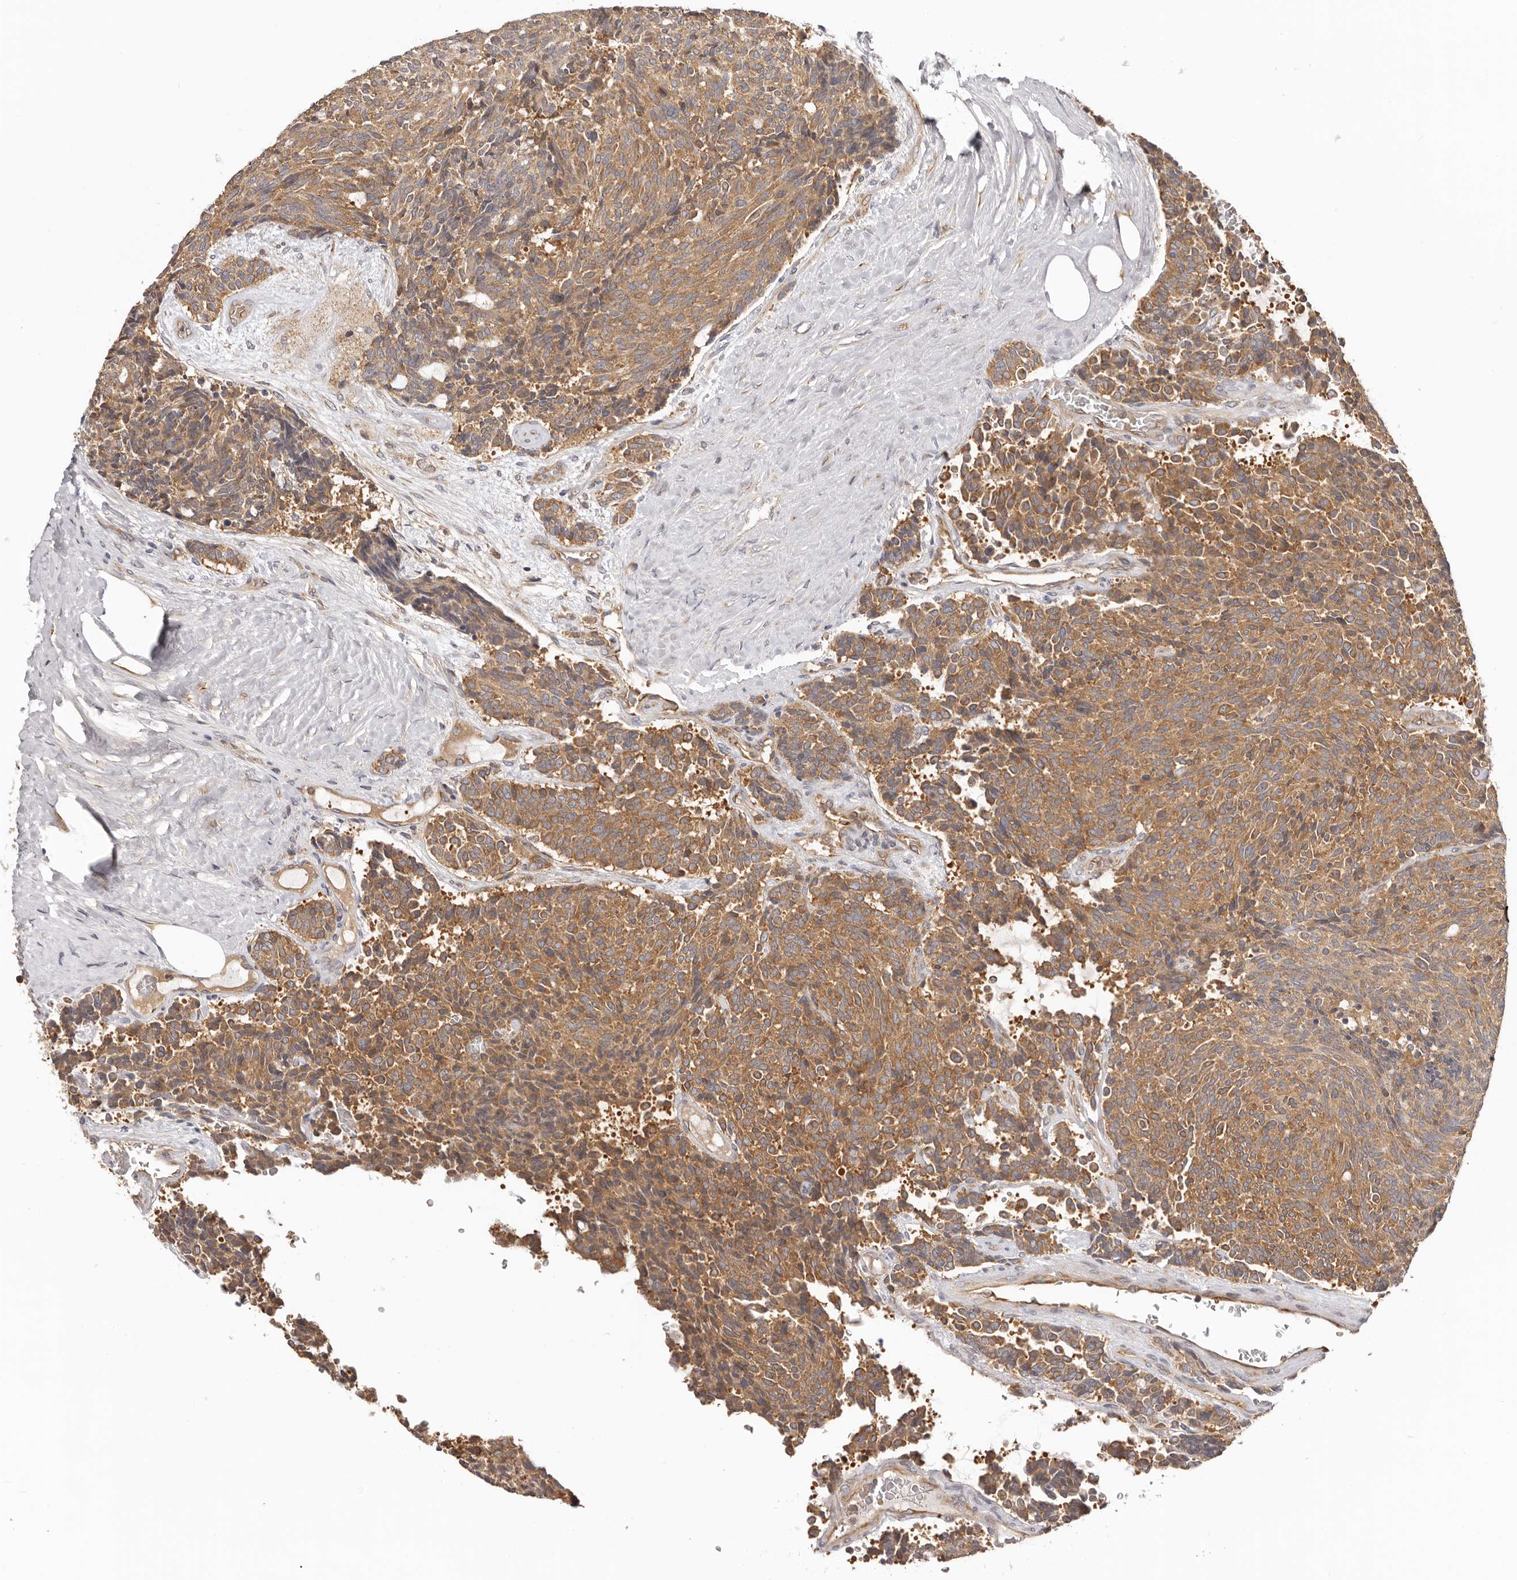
{"staining": {"intensity": "moderate", "quantity": ">75%", "location": "cytoplasmic/membranous"}, "tissue": "carcinoid", "cell_type": "Tumor cells", "image_type": "cancer", "snomed": [{"axis": "morphology", "description": "Carcinoid, malignant, NOS"}, {"axis": "topography", "description": "Pancreas"}], "caption": "A high-resolution photomicrograph shows IHC staining of carcinoid, which displays moderate cytoplasmic/membranous expression in about >75% of tumor cells.", "gene": "EEF1E1", "patient": {"sex": "female", "age": 54}}